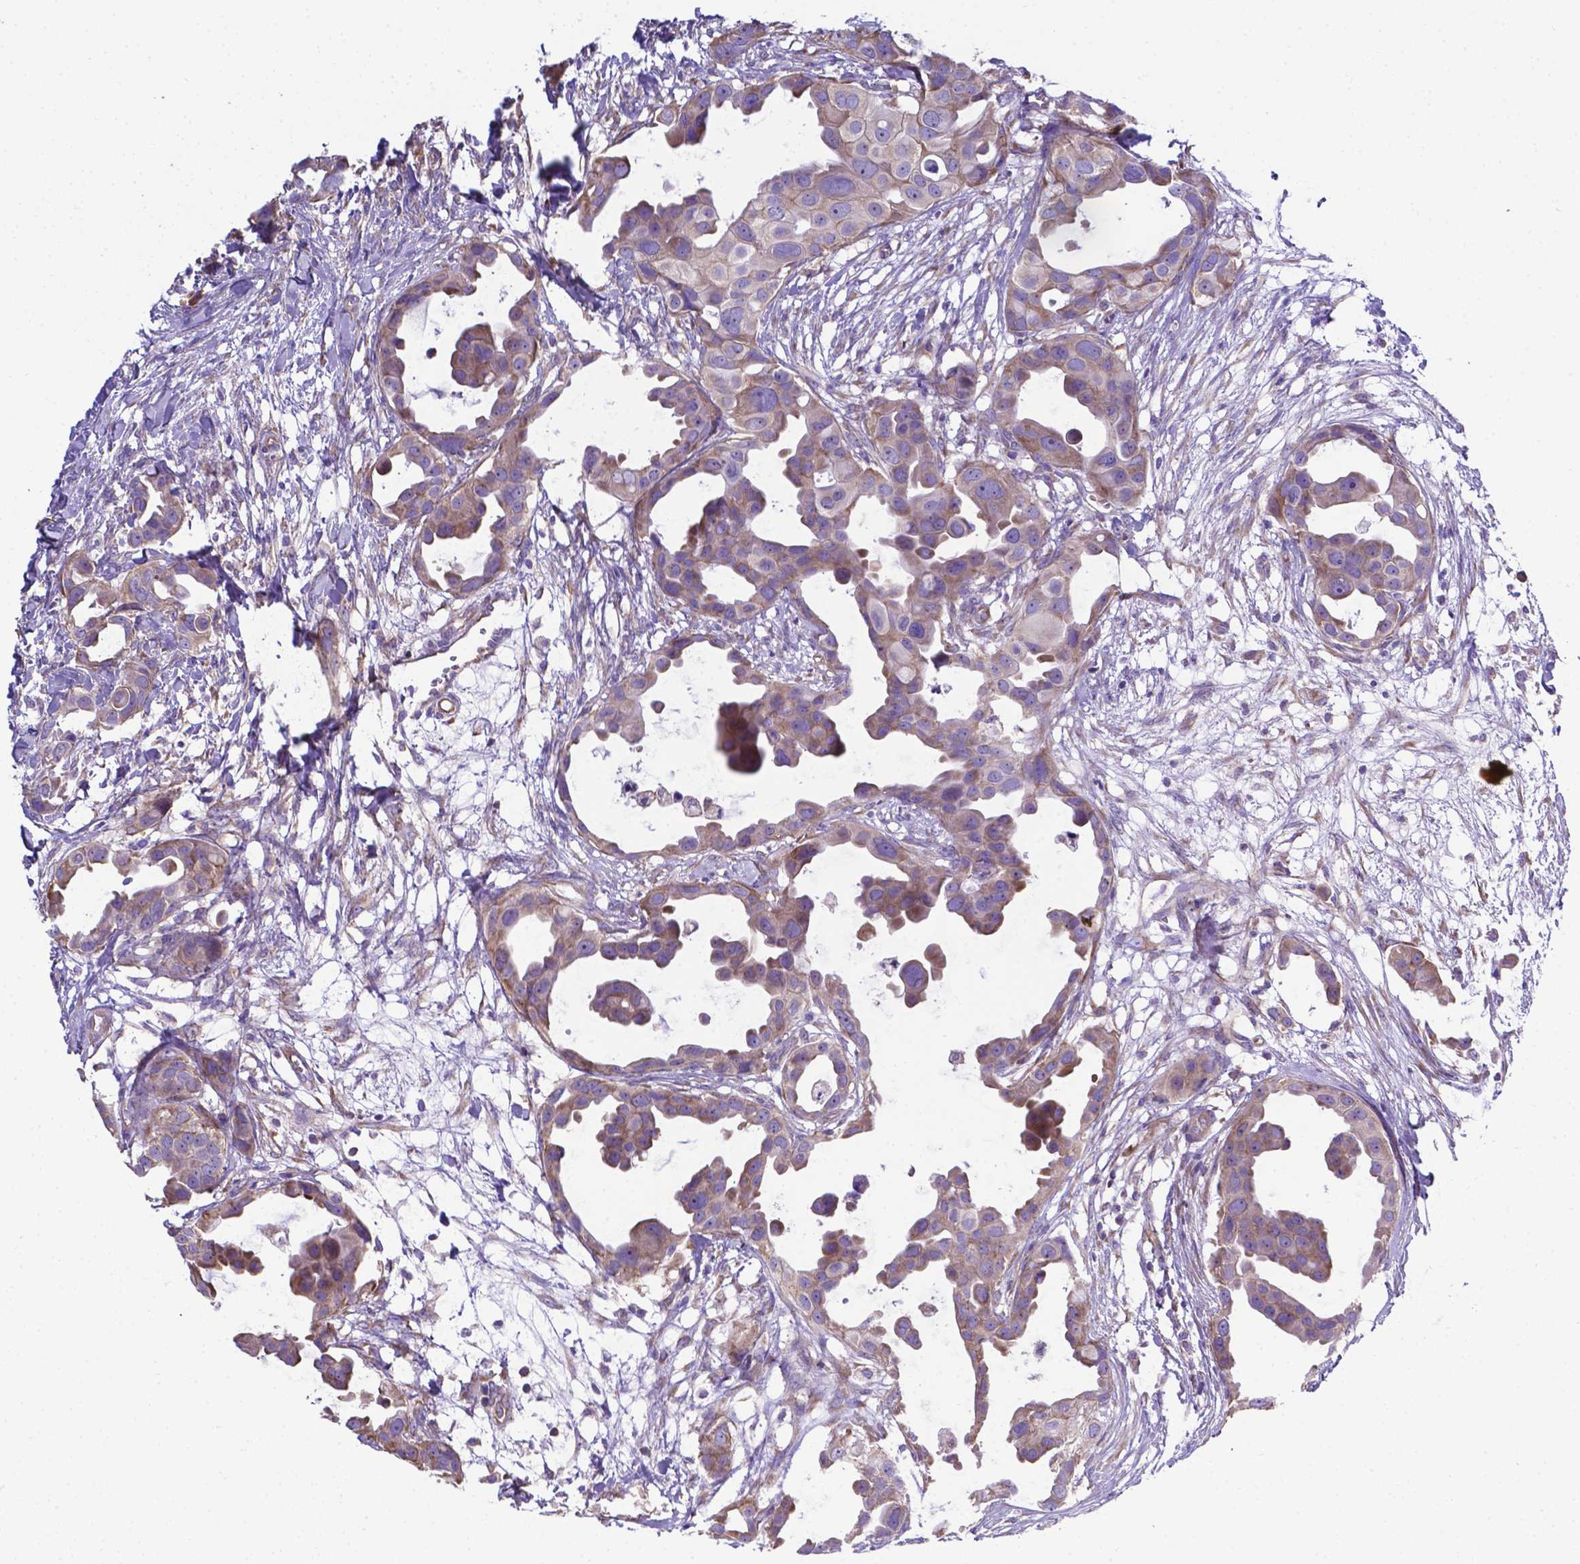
{"staining": {"intensity": "moderate", "quantity": ">75%", "location": "cytoplasmic/membranous"}, "tissue": "breast cancer", "cell_type": "Tumor cells", "image_type": "cancer", "snomed": [{"axis": "morphology", "description": "Duct carcinoma"}, {"axis": "topography", "description": "Breast"}], "caption": "A brown stain highlights moderate cytoplasmic/membranous expression of a protein in human breast cancer tumor cells.", "gene": "RPL6", "patient": {"sex": "female", "age": 38}}